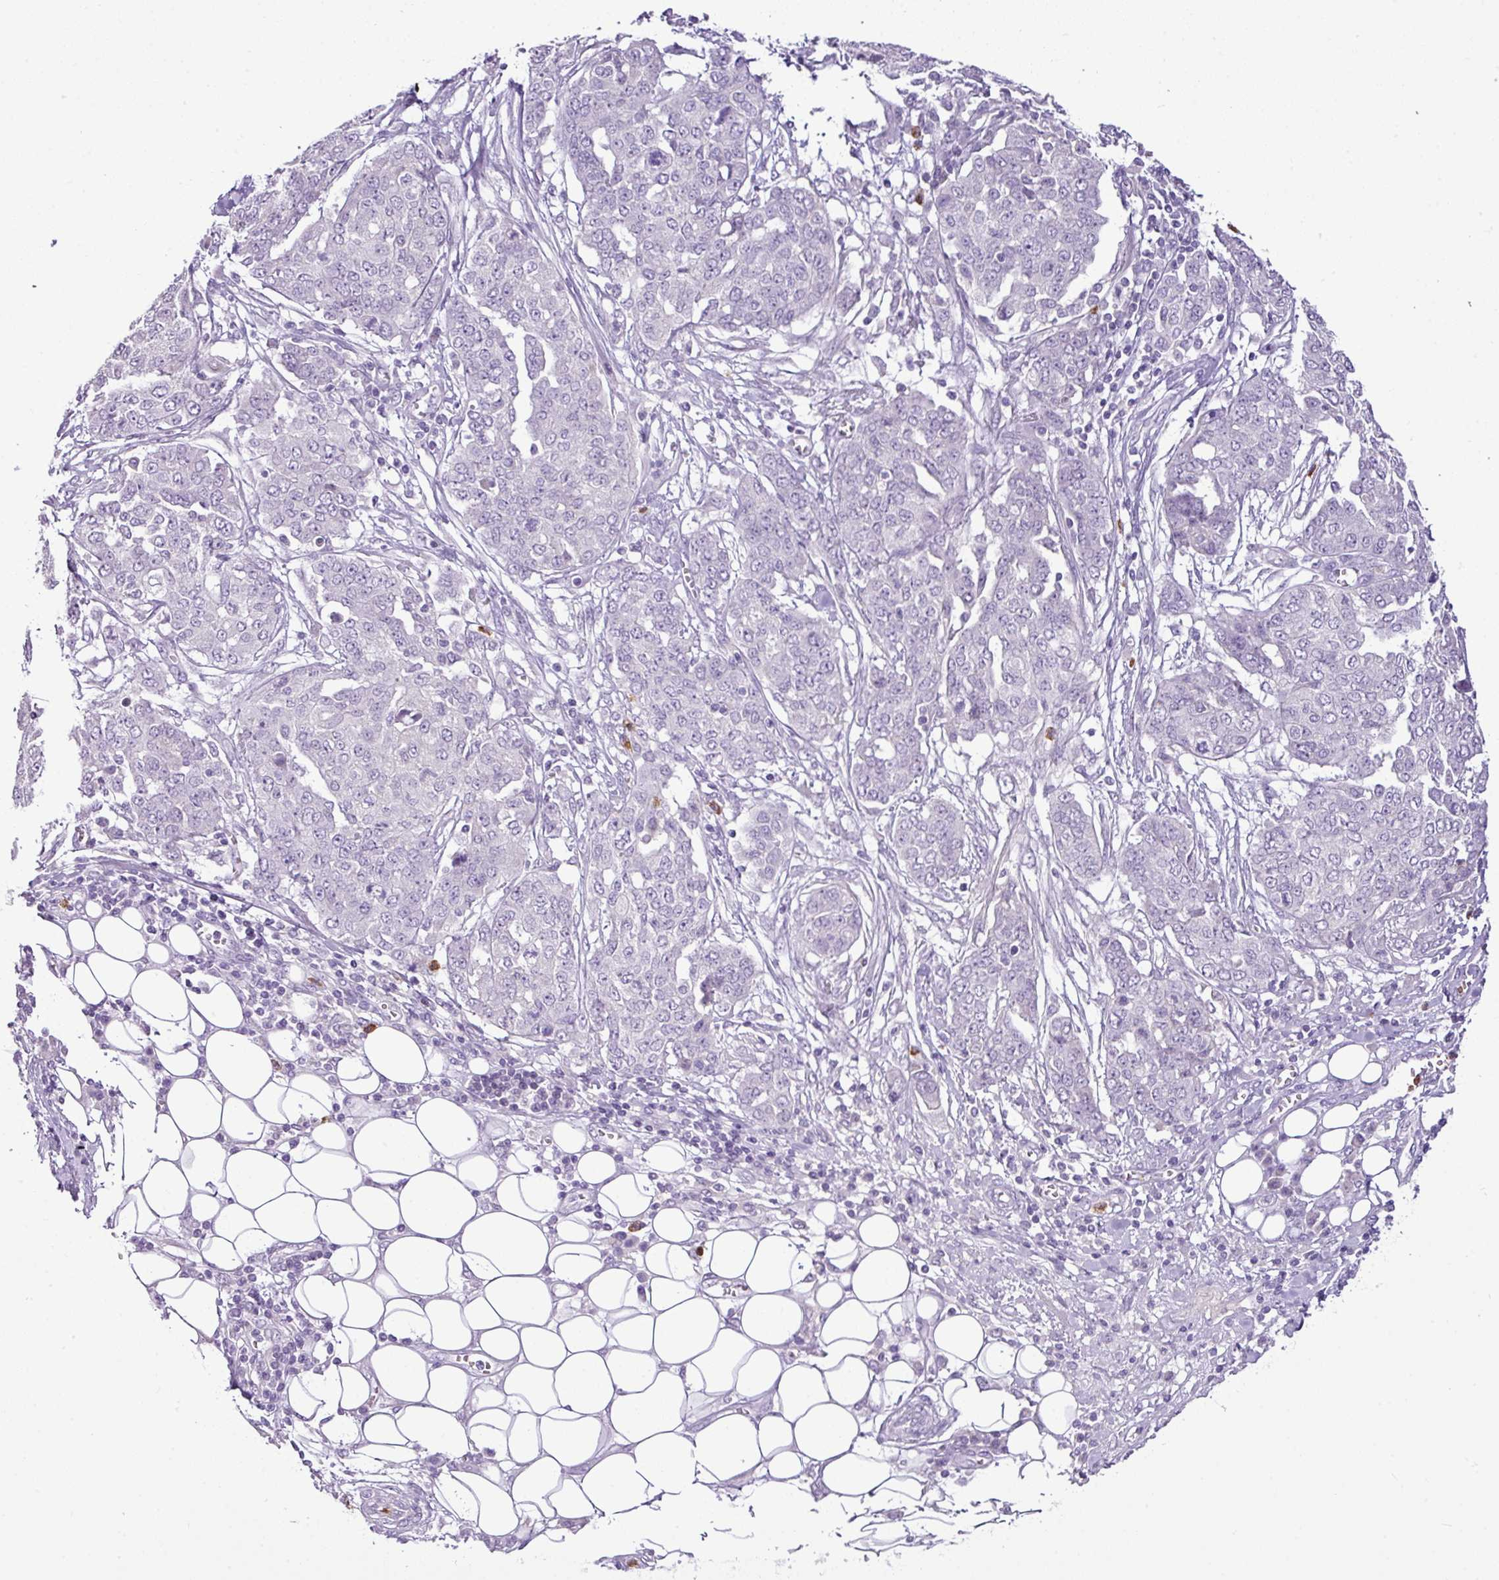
{"staining": {"intensity": "negative", "quantity": "none", "location": "none"}, "tissue": "ovarian cancer", "cell_type": "Tumor cells", "image_type": "cancer", "snomed": [{"axis": "morphology", "description": "Cystadenocarcinoma, serous, NOS"}, {"axis": "topography", "description": "Soft tissue"}, {"axis": "topography", "description": "Ovary"}], "caption": "Tumor cells show no significant protein expression in ovarian cancer.", "gene": "HTR3E", "patient": {"sex": "female", "age": 57}}